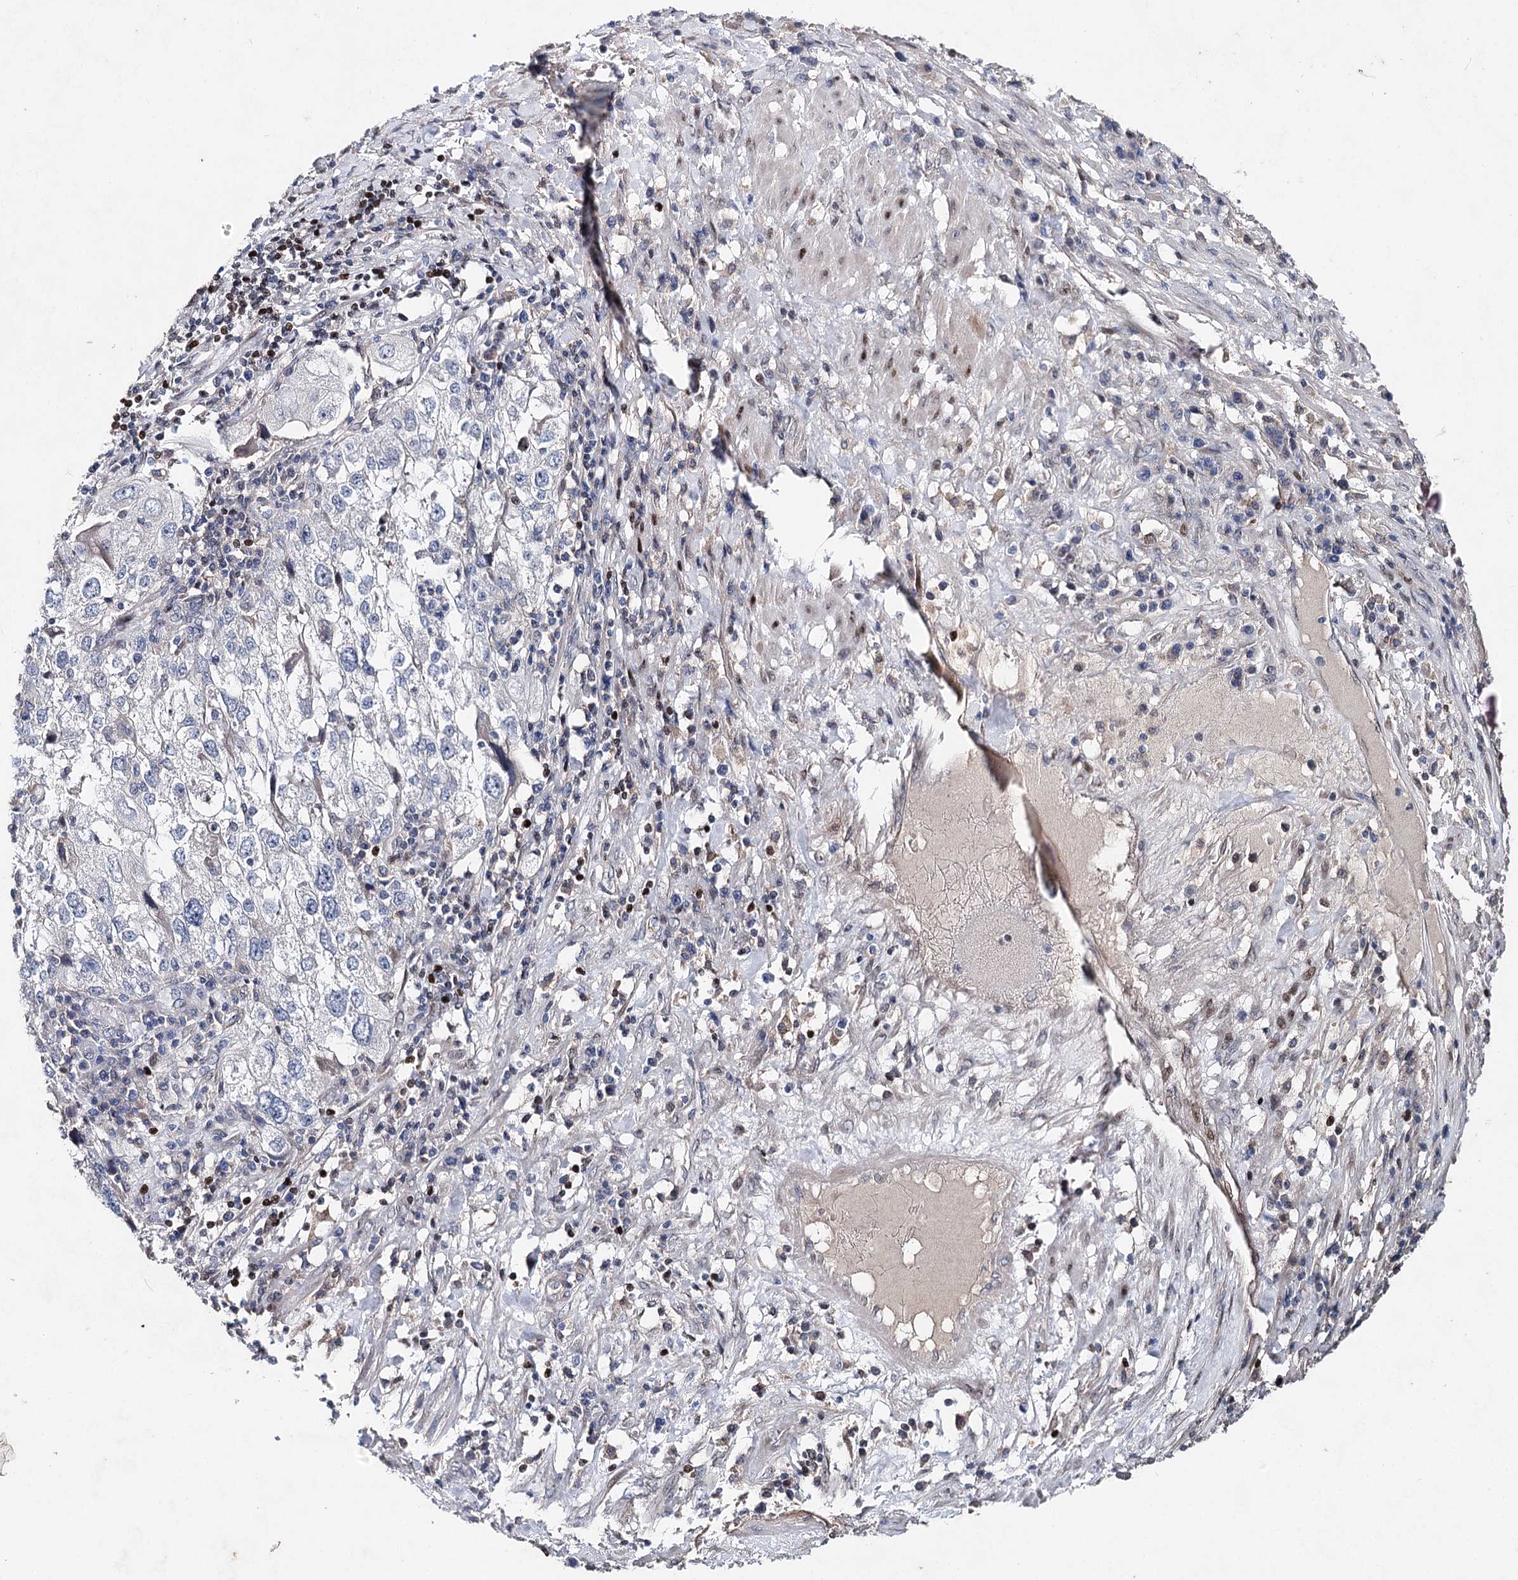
{"staining": {"intensity": "negative", "quantity": "none", "location": "none"}, "tissue": "endometrial cancer", "cell_type": "Tumor cells", "image_type": "cancer", "snomed": [{"axis": "morphology", "description": "Adenocarcinoma, NOS"}, {"axis": "topography", "description": "Endometrium"}], "caption": "A high-resolution micrograph shows immunohistochemistry staining of endometrial cancer (adenocarcinoma), which demonstrates no significant expression in tumor cells.", "gene": "FRMD4A", "patient": {"sex": "female", "age": 49}}